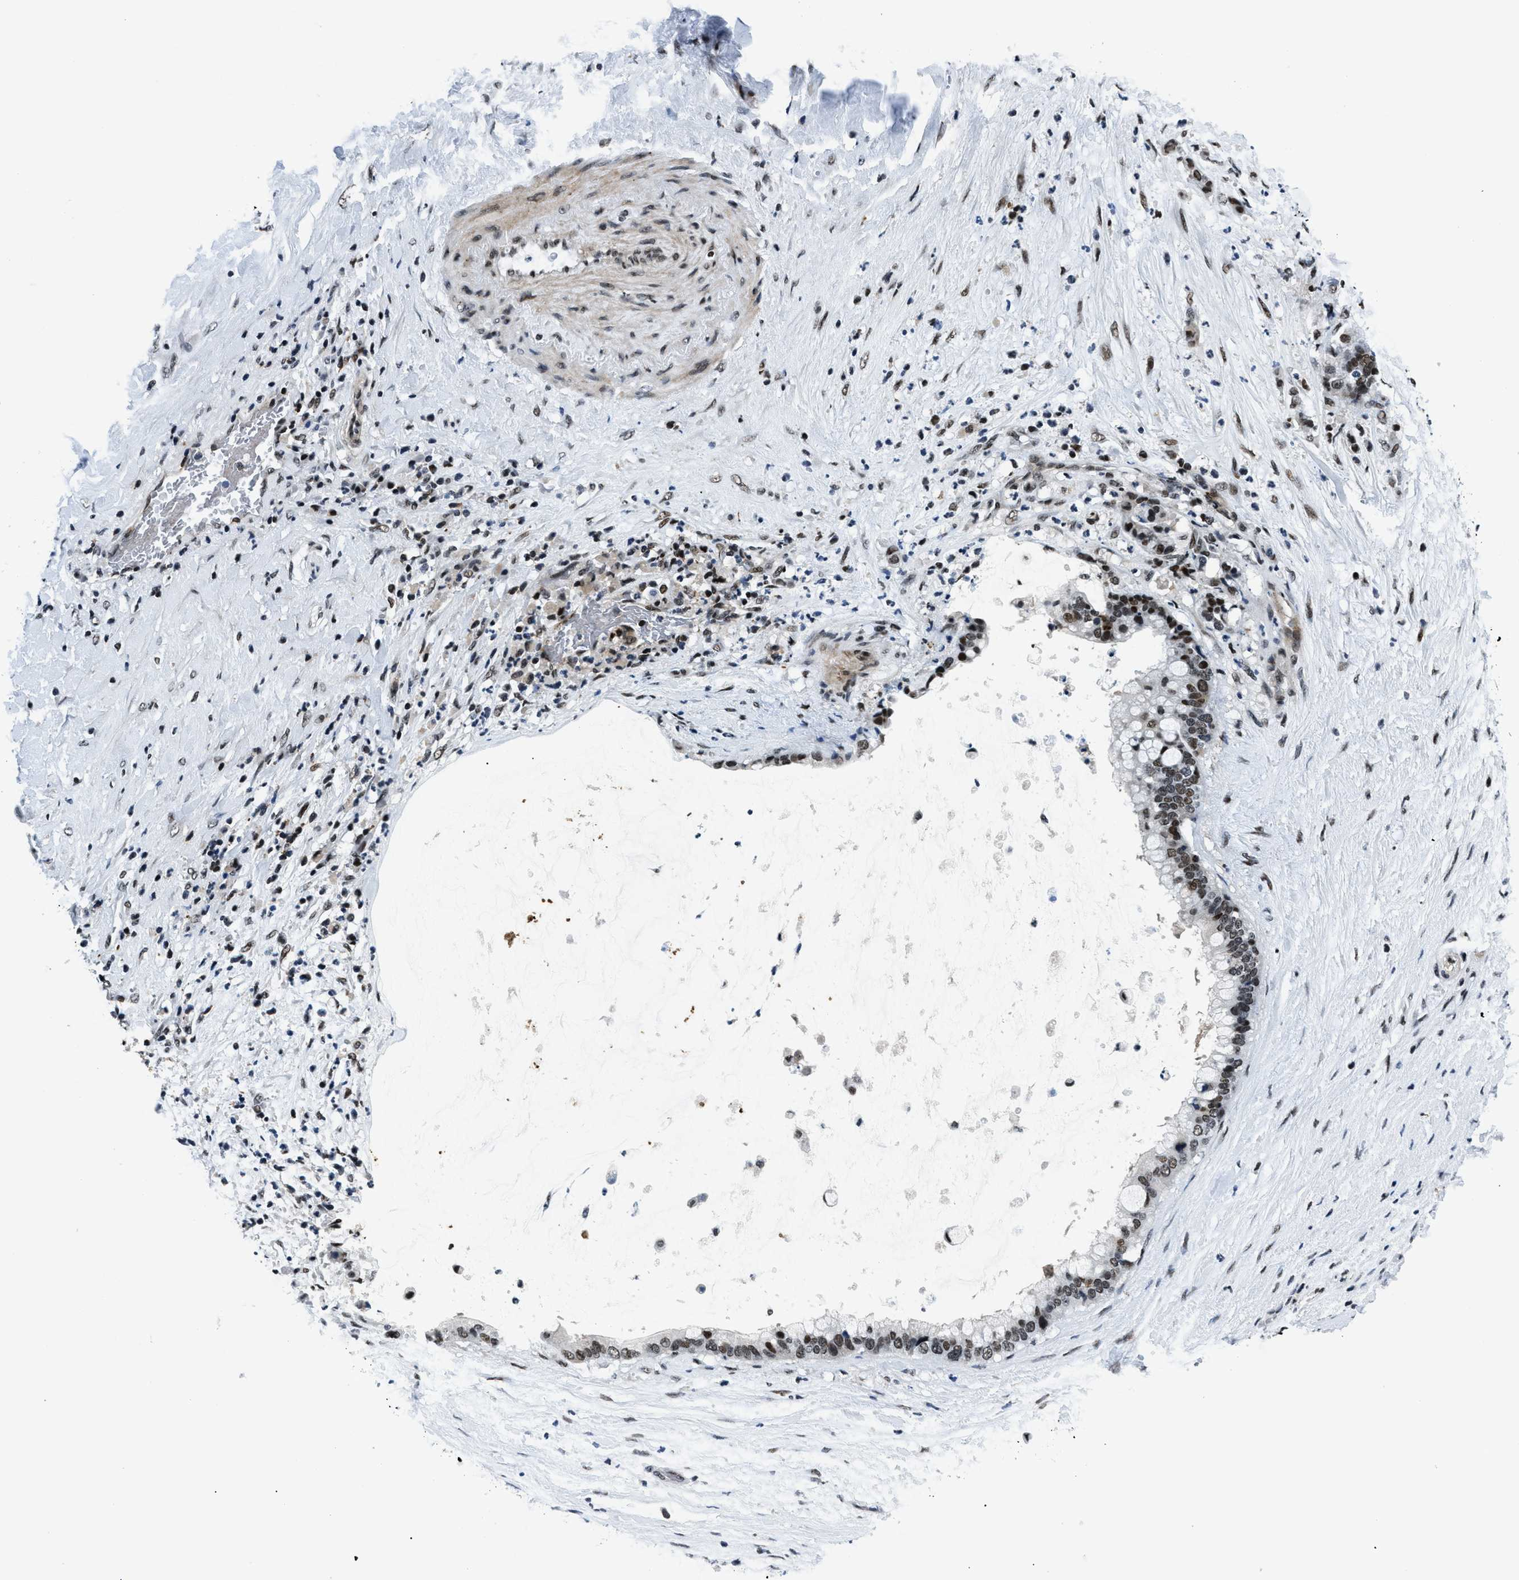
{"staining": {"intensity": "strong", "quantity": ">75%", "location": "nuclear"}, "tissue": "pancreatic cancer", "cell_type": "Tumor cells", "image_type": "cancer", "snomed": [{"axis": "morphology", "description": "Adenocarcinoma, NOS"}, {"axis": "topography", "description": "Pancreas"}], "caption": "Protein analysis of pancreatic adenocarcinoma tissue shows strong nuclear staining in about >75% of tumor cells. (brown staining indicates protein expression, while blue staining denotes nuclei).", "gene": "SMARCB1", "patient": {"sex": "male", "age": 41}}